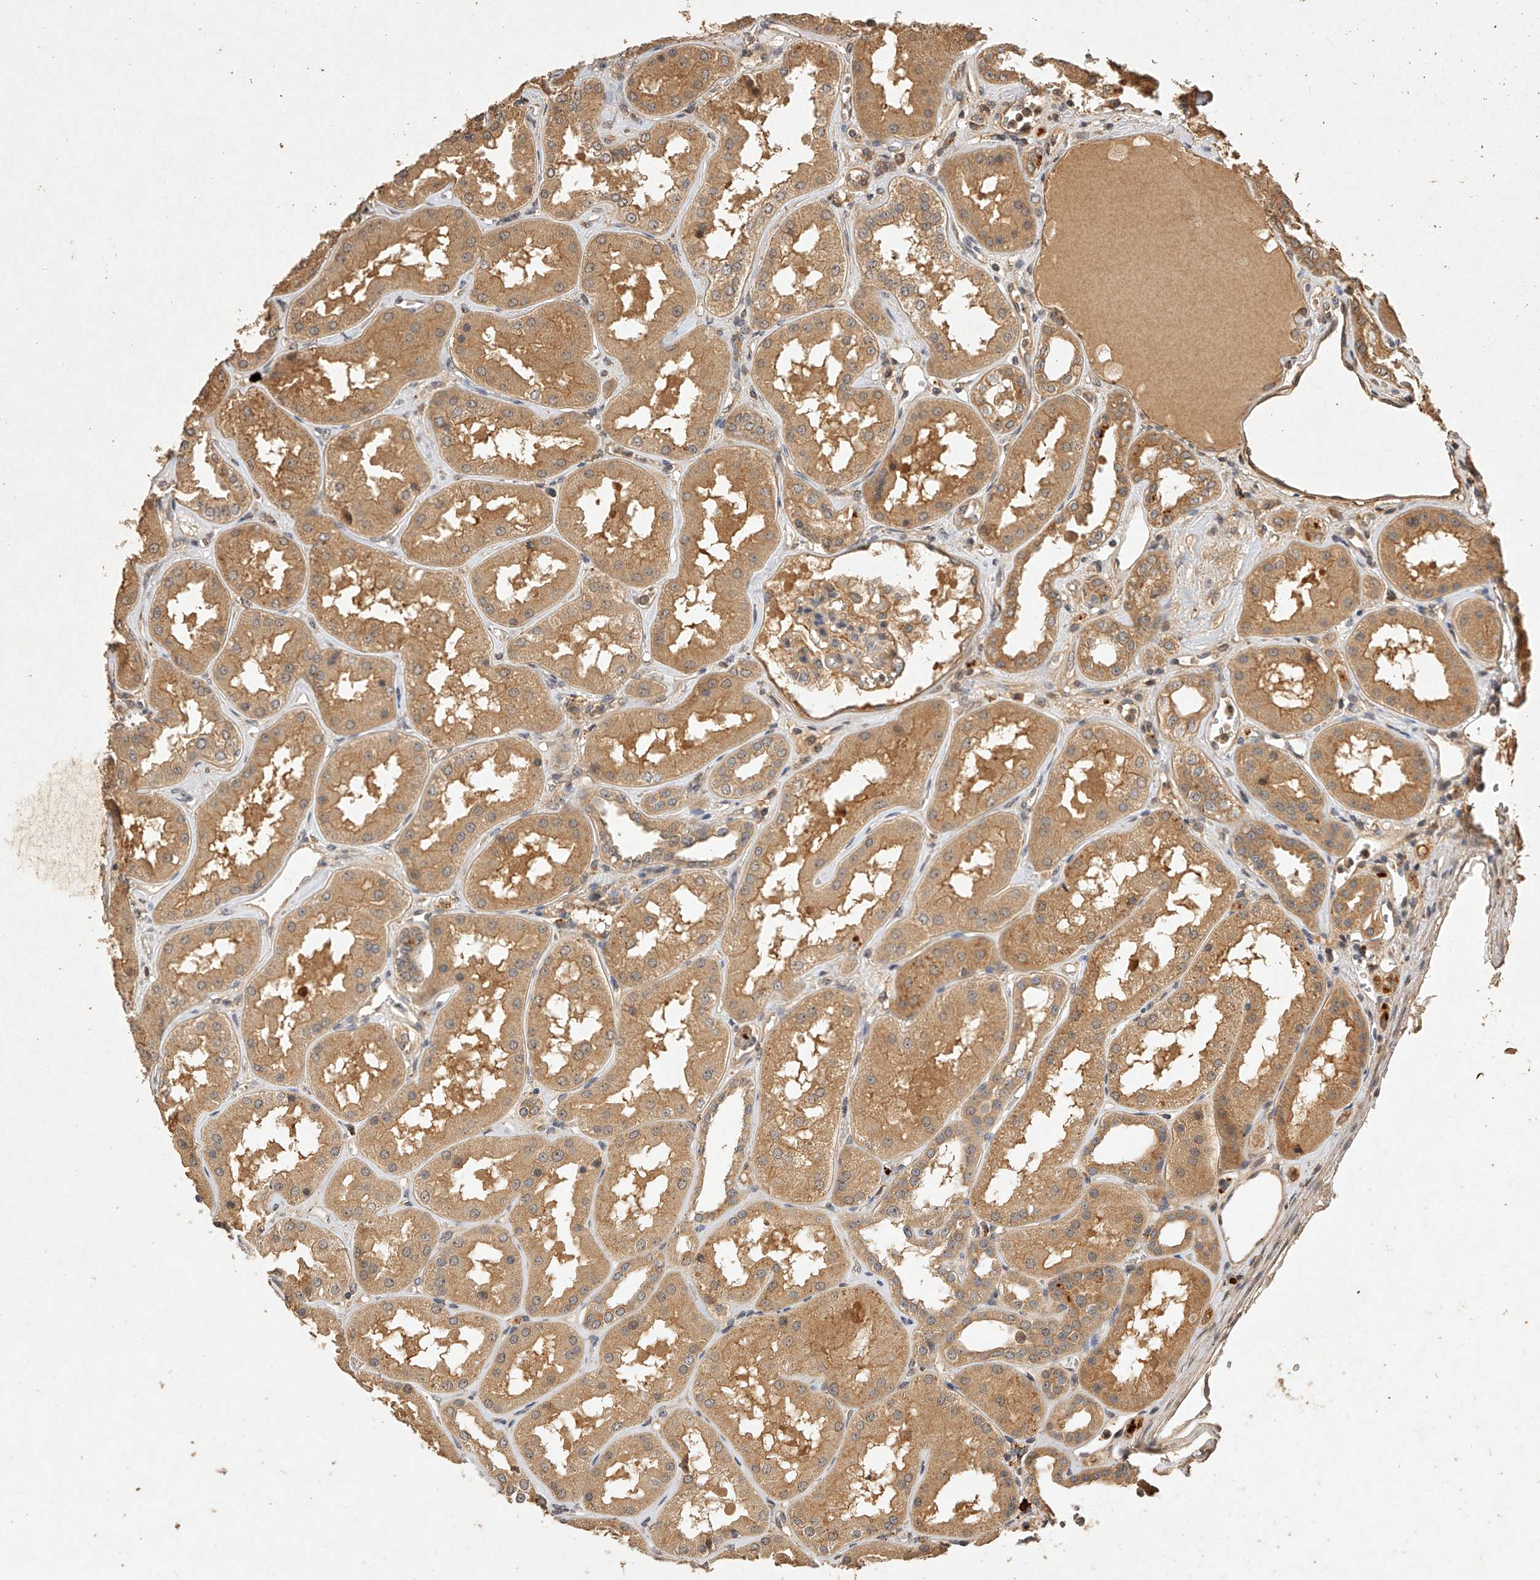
{"staining": {"intensity": "moderate", "quantity": "<25%", "location": "cytoplasmic/membranous"}, "tissue": "kidney", "cell_type": "Cells in glomeruli", "image_type": "normal", "snomed": [{"axis": "morphology", "description": "Normal tissue, NOS"}, {"axis": "topography", "description": "Kidney"}], "caption": "Immunohistochemical staining of unremarkable human kidney demonstrates low levels of moderate cytoplasmic/membranous staining in approximately <25% of cells in glomeruli.", "gene": "NSMAF", "patient": {"sex": "female", "age": 56}}